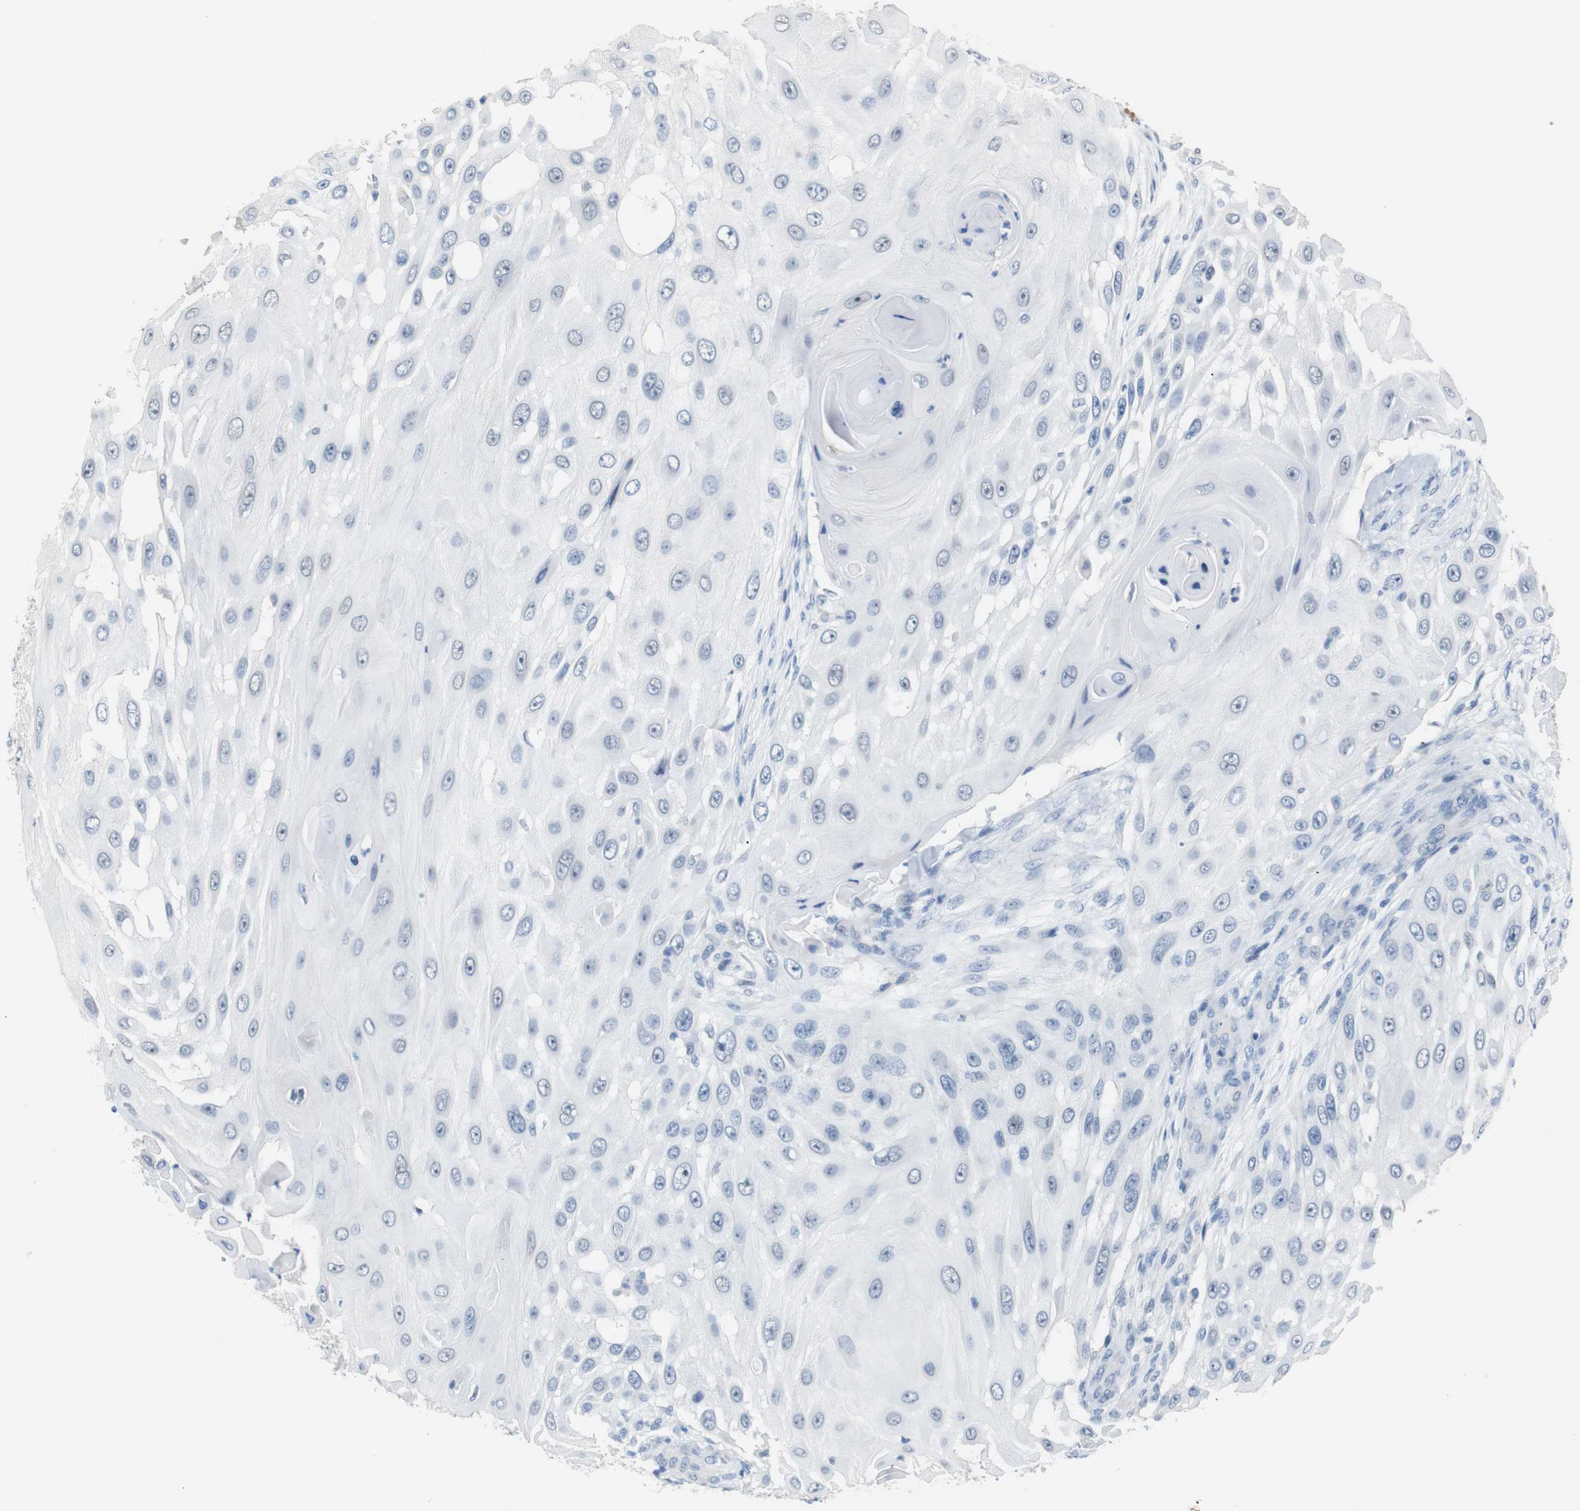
{"staining": {"intensity": "negative", "quantity": "none", "location": "none"}, "tissue": "skin cancer", "cell_type": "Tumor cells", "image_type": "cancer", "snomed": [{"axis": "morphology", "description": "Squamous cell carcinoma, NOS"}, {"axis": "topography", "description": "Skin"}], "caption": "There is no significant positivity in tumor cells of squamous cell carcinoma (skin).", "gene": "CHRM5", "patient": {"sex": "female", "age": 44}}